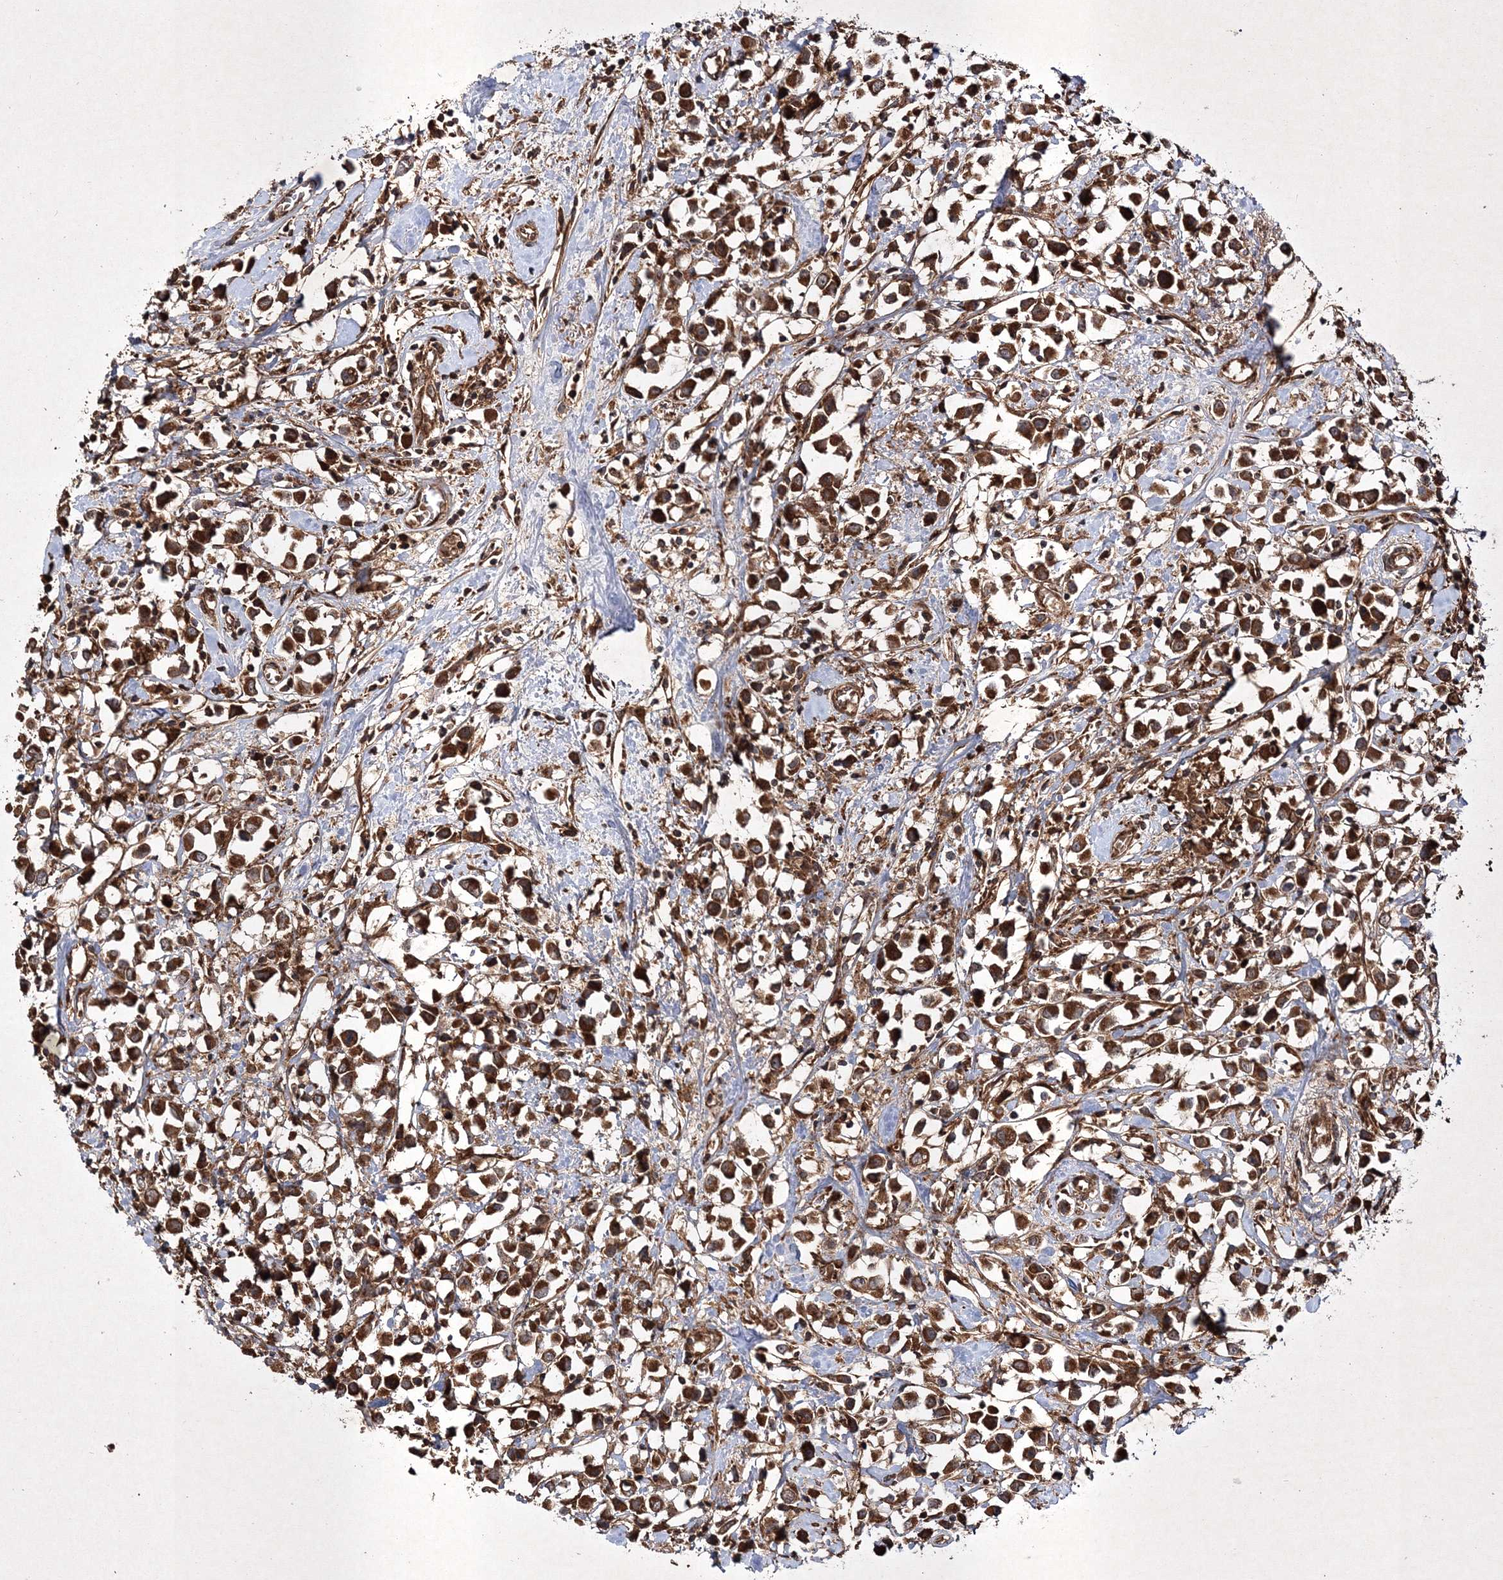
{"staining": {"intensity": "strong", "quantity": ">75%", "location": "cytoplasmic/membranous"}, "tissue": "breast cancer", "cell_type": "Tumor cells", "image_type": "cancer", "snomed": [{"axis": "morphology", "description": "Duct carcinoma"}, {"axis": "topography", "description": "Breast"}], "caption": "Protein expression analysis of human breast infiltrating ductal carcinoma reveals strong cytoplasmic/membranous expression in approximately >75% of tumor cells.", "gene": "DNAJC13", "patient": {"sex": "female", "age": 61}}